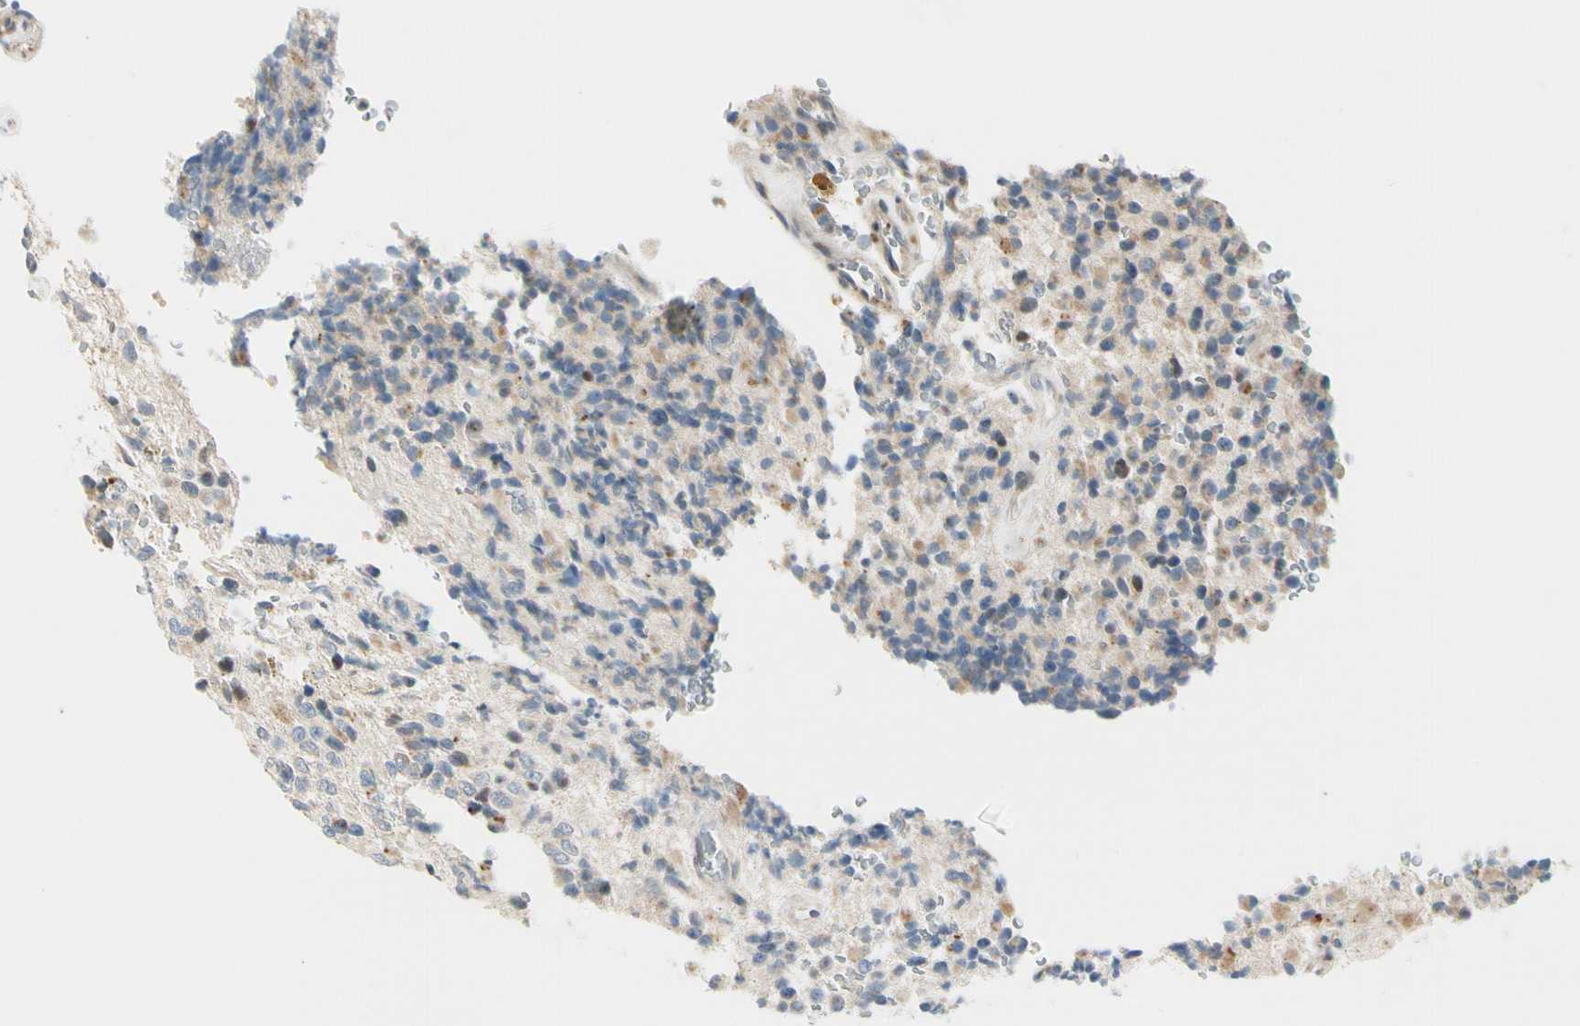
{"staining": {"intensity": "weak", "quantity": "25%-75%", "location": "cytoplasmic/membranous,nuclear"}, "tissue": "glioma", "cell_type": "Tumor cells", "image_type": "cancer", "snomed": [{"axis": "morphology", "description": "Glioma, malignant, High grade"}, {"axis": "topography", "description": "pancreas cauda"}], "caption": "Glioma was stained to show a protein in brown. There is low levels of weak cytoplasmic/membranous and nuclear staining in approximately 25%-75% of tumor cells.", "gene": "NPDC1", "patient": {"sex": "male", "age": 60}}